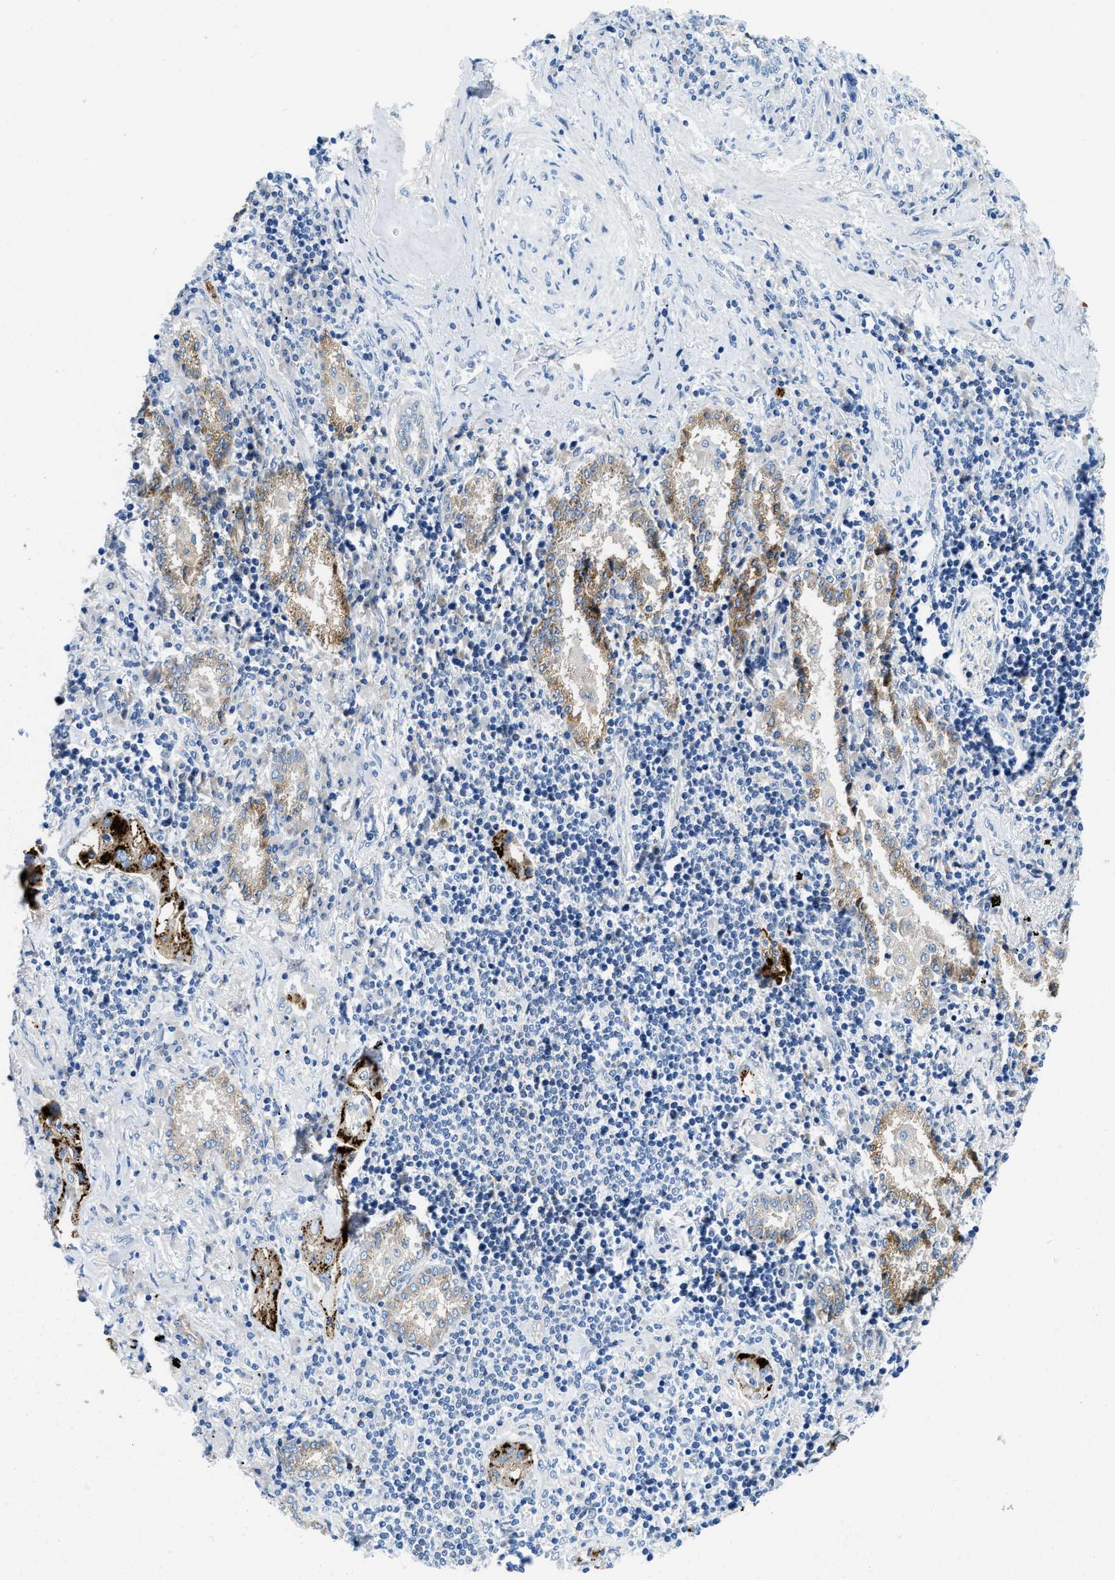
{"staining": {"intensity": "strong", "quantity": "25%-75%", "location": "cytoplasmic/membranous"}, "tissue": "lung cancer", "cell_type": "Tumor cells", "image_type": "cancer", "snomed": [{"axis": "morphology", "description": "Adenocarcinoma, NOS"}, {"axis": "topography", "description": "Lung"}], "caption": "This image exhibits immunohistochemistry staining of lung adenocarcinoma, with high strong cytoplasmic/membranous positivity in approximately 25%-75% of tumor cells.", "gene": "TSPAN3", "patient": {"sex": "female", "age": 65}}